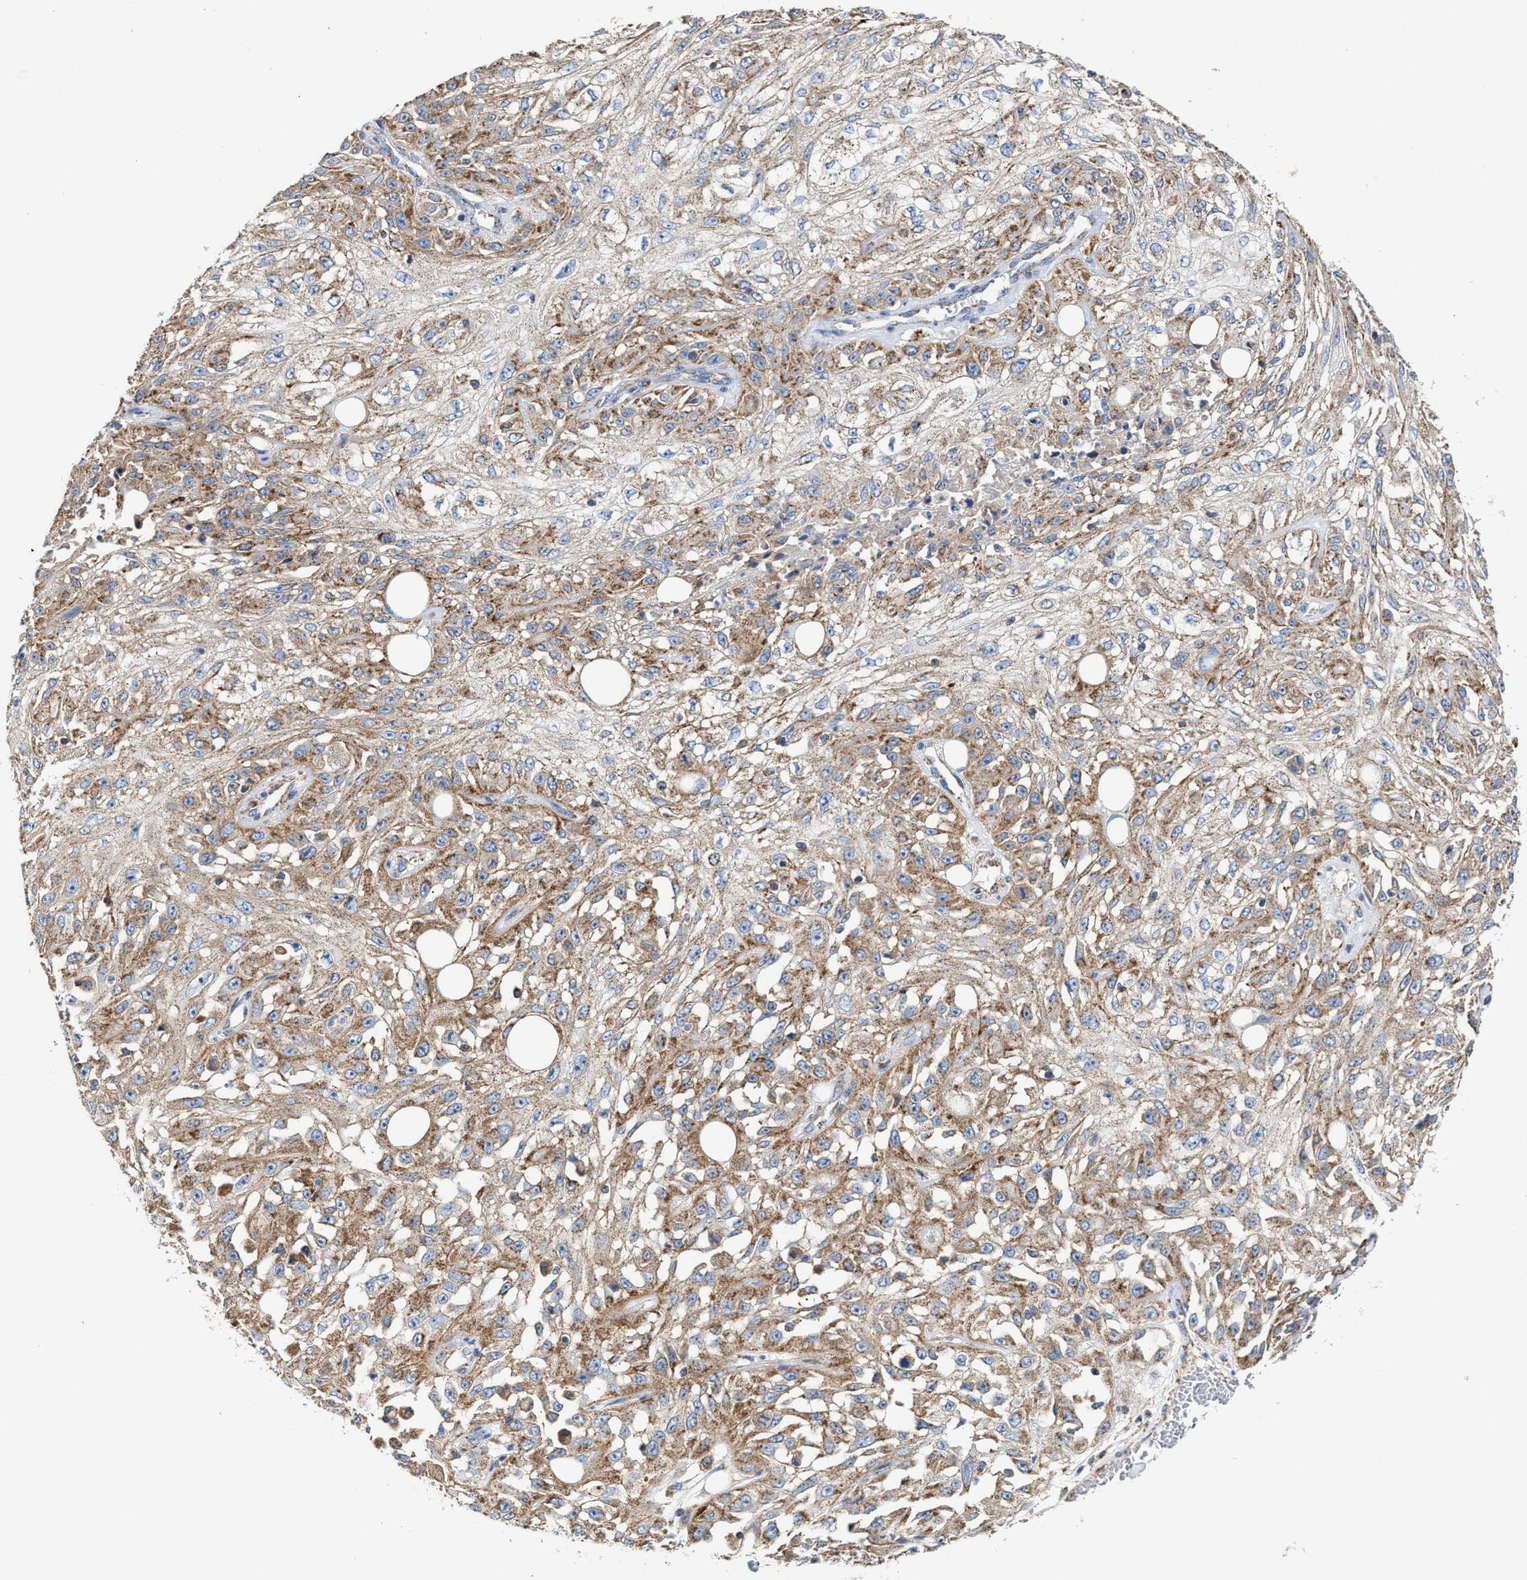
{"staining": {"intensity": "moderate", "quantity": ">75%", "location": "cytoplasmic/membranous"}, "tissue": "skin cancer", "cell_type": "Tumor cells", "image_type": "cancer", "snomed": [{"axis": "morphology", "description": "Squamous cell carcinoma, NOS"}, {"axis": "morphology", "description": "Squamous cell carcinoma, metastatic, NOS"}, {"axis": "topography", "description": "Skin"}, {"axis": "topography", "description": "Lymph node"}], "caption": "Immunohistochemistry (IHC) histopathology image of neoplastic tissue: human squamous cell carcinoma (skin) stained using IHC shows medium levels of moderate protein expression localized specifically in the cytoplasmic/membranous of tumor cells, appearing as a cytoplasmic/membranous brown color.", "gene": "MECR", "patient": {"sex": "male", "age": 75}}